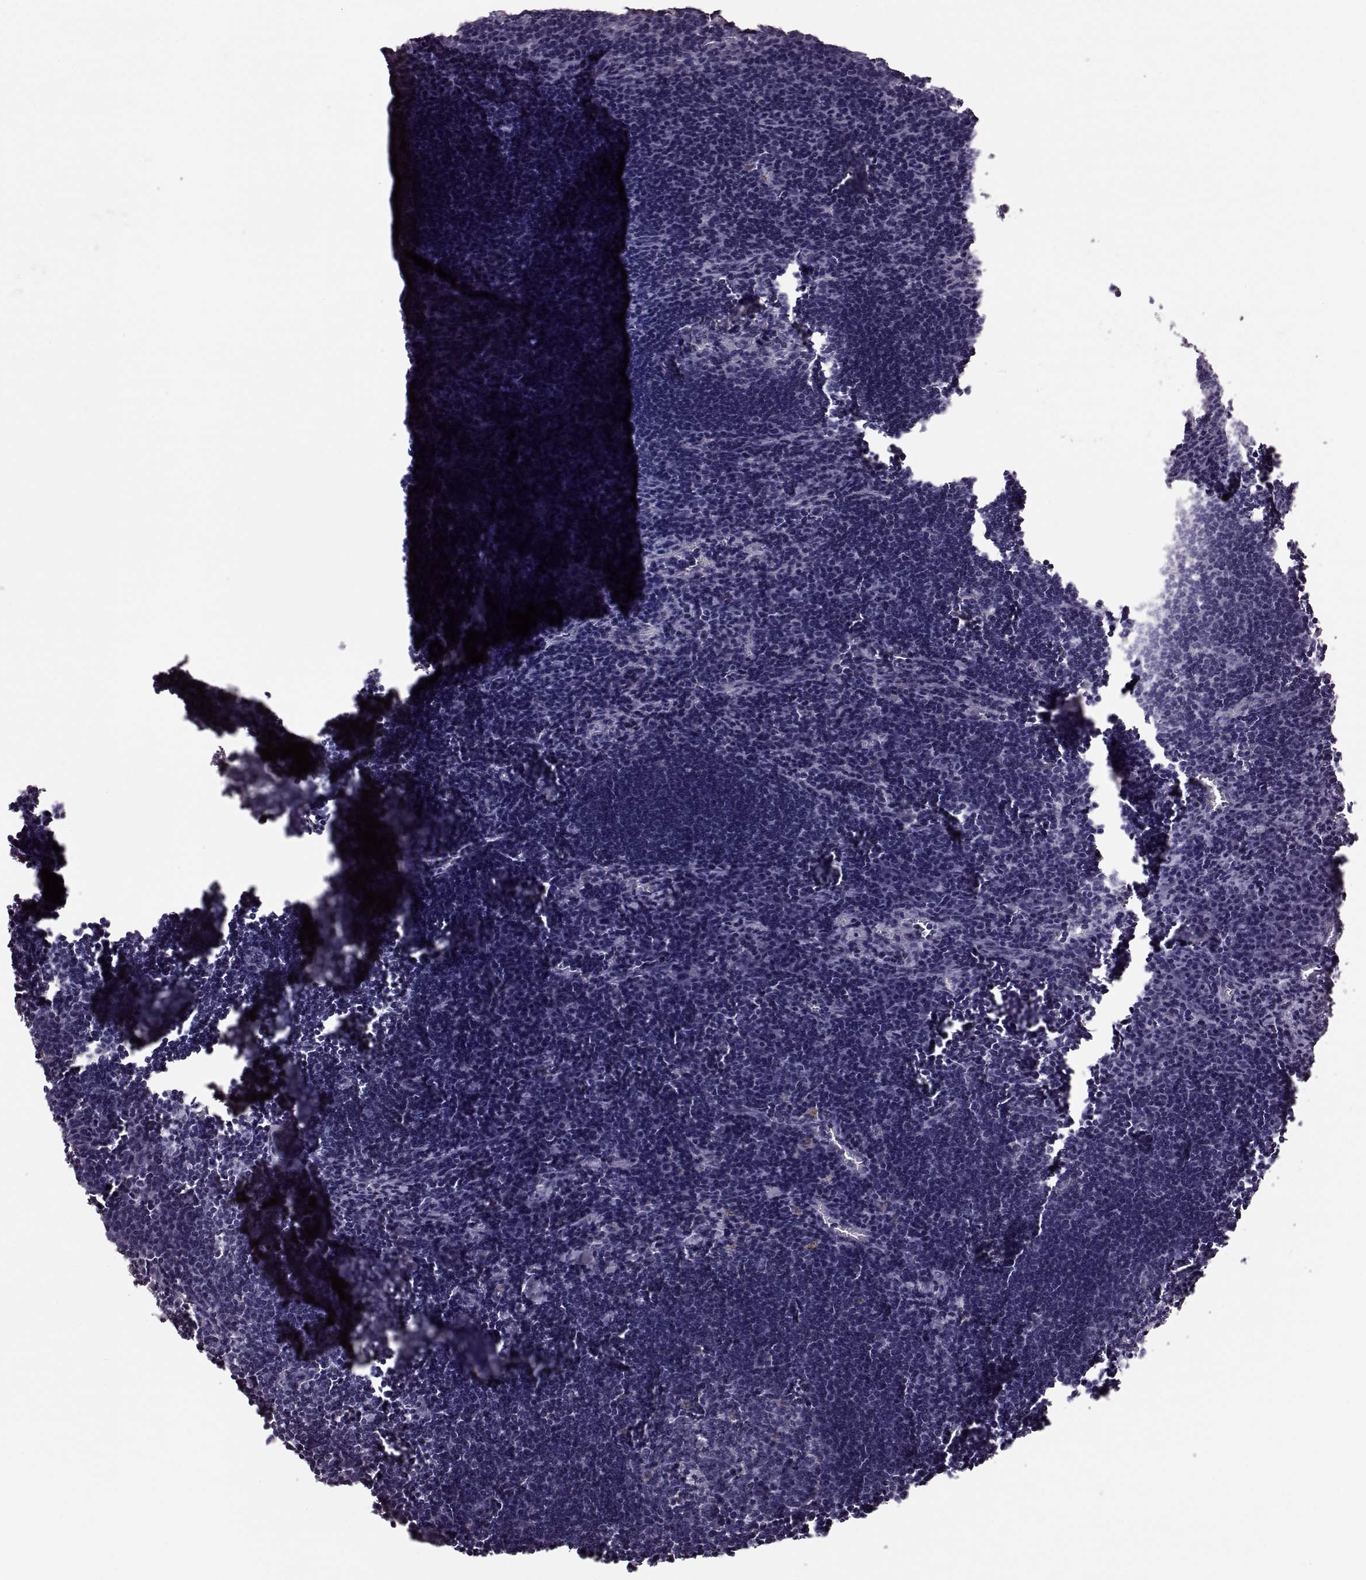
{"staining": {"intensity": "negative", "quantity": "none", "location": "none"}, "tissue": "lymph node", "cell_type": "Germinal center cells", "image_type": "normal", "snomed": [{"axis": "morphology", "description": "Normal tissue, NOS"}, {"axis": "topography", "description": "Lymph node"}], "caption": "An immunohistochemistry (IHC) micrograph of benign lymph node is shown. There is no staining in germinal center cells of lymph node. (DAB (3,3'-diaminobenzidine) immunohistochemistry visualized using brightfield microscopy, high magnification).", "gene": "SNTG1", "patient": {"sex": "male", "age": 55}}